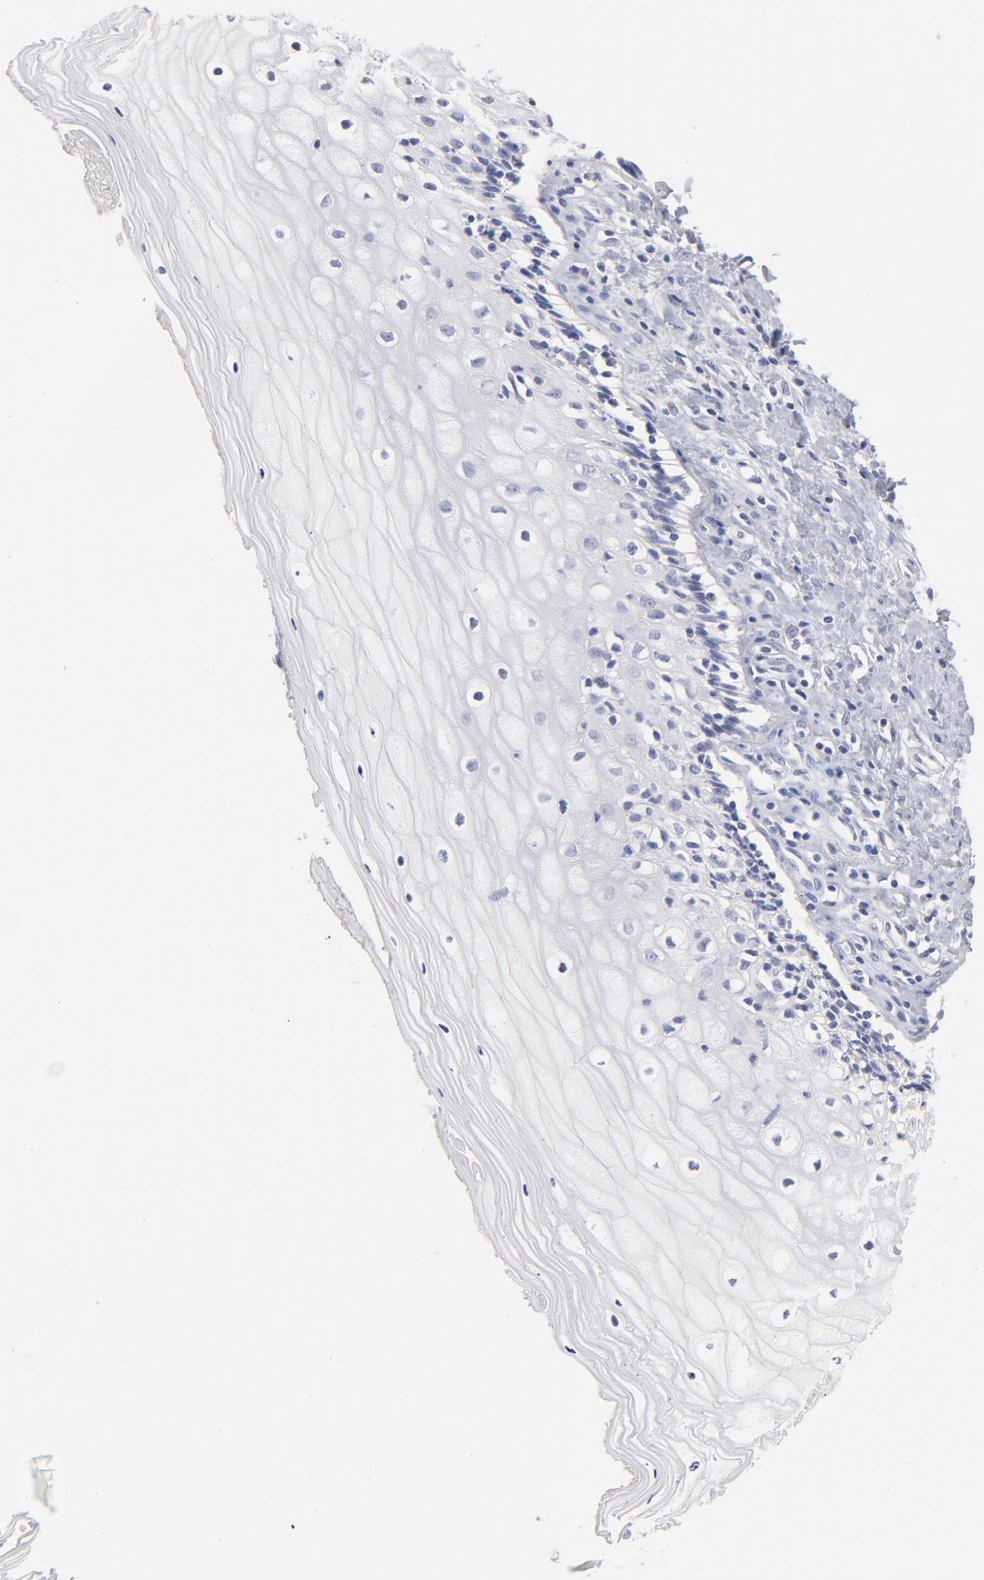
{"staining": {"intensity": "negative", "quantity": "none", "location": "none"}, "tissue": "vagina", "cell_type": "Squamous epithelial cells", "image_type": "normal", "snomed": [{"axis": "morphology", "description": "Normal tissue, NOS"}, {"axis": "topography", "description": "Vagina"}], "caption": "The histopathology image demonstrates no significant staining in squamous epithelial cells of vagina.", "gene": "MID1", "patient": {"sex": "female", "age": 46}}